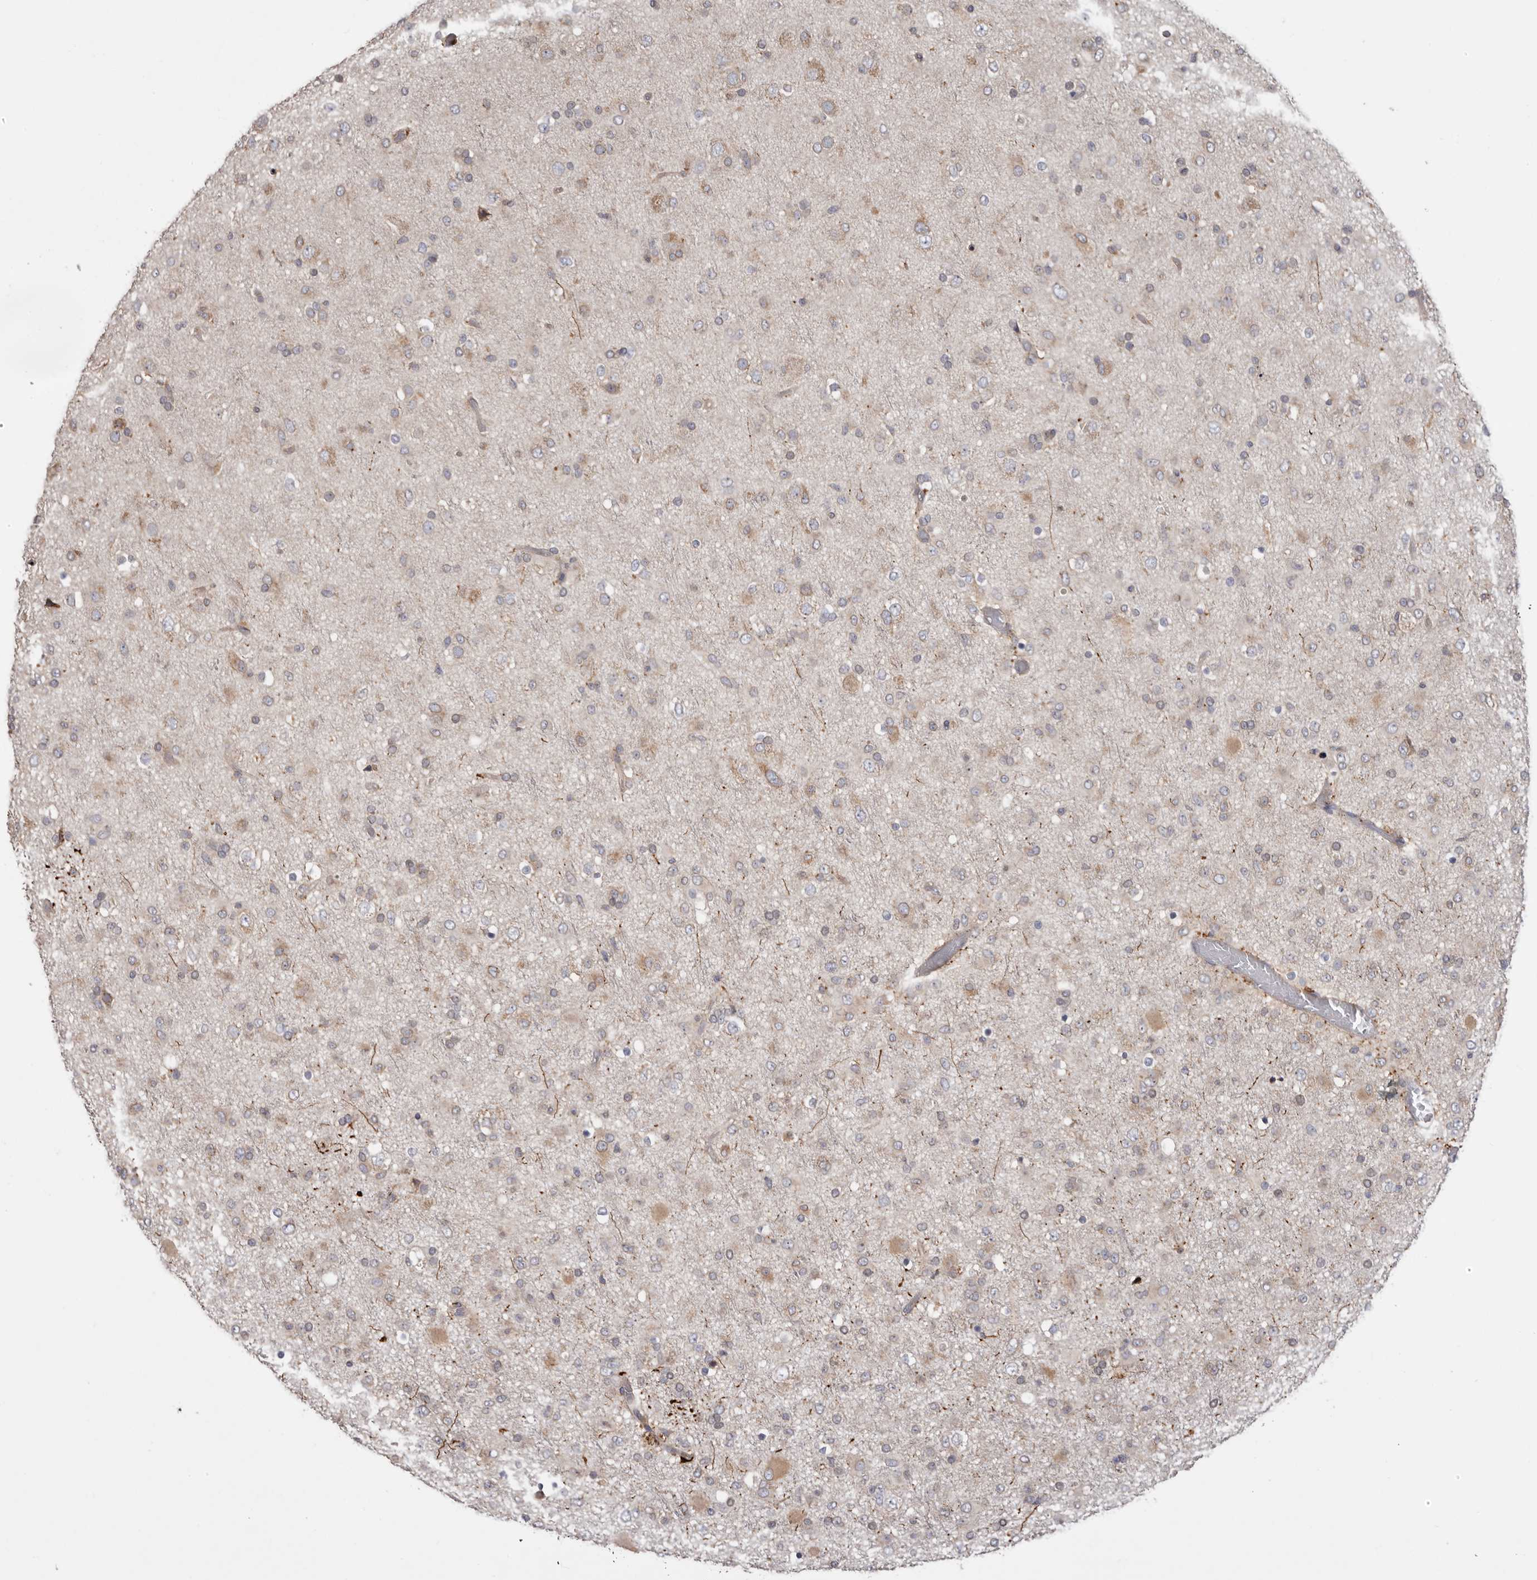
{"staining": {"intensity": "weak", "quantity": "25%-75%", "location": "cytoplasmic/membranous"}, "tissue": "glioma", "cell_type": "Tumor cells", "image_type": "cancer", "snomed": [{"axis": "morphology", "description": "Glioma, malignant, Low grade"}, {"axis": "topography", "description": "Brain"}], "caption": "Immunohistochemistry (DAB) staining of malignant glioma (low-grade) displays weak cytoplasmic/membranous protein positivity in about 25%-75% of tumor cells. Using DAB (3,3'-diaminobenzidine) (brown) and hematoxylin (blue) stains, captured at high magnification using brightfield microscopy.", "gene": "TMUB1", "patient": {"sex": "male", "age": 65}}